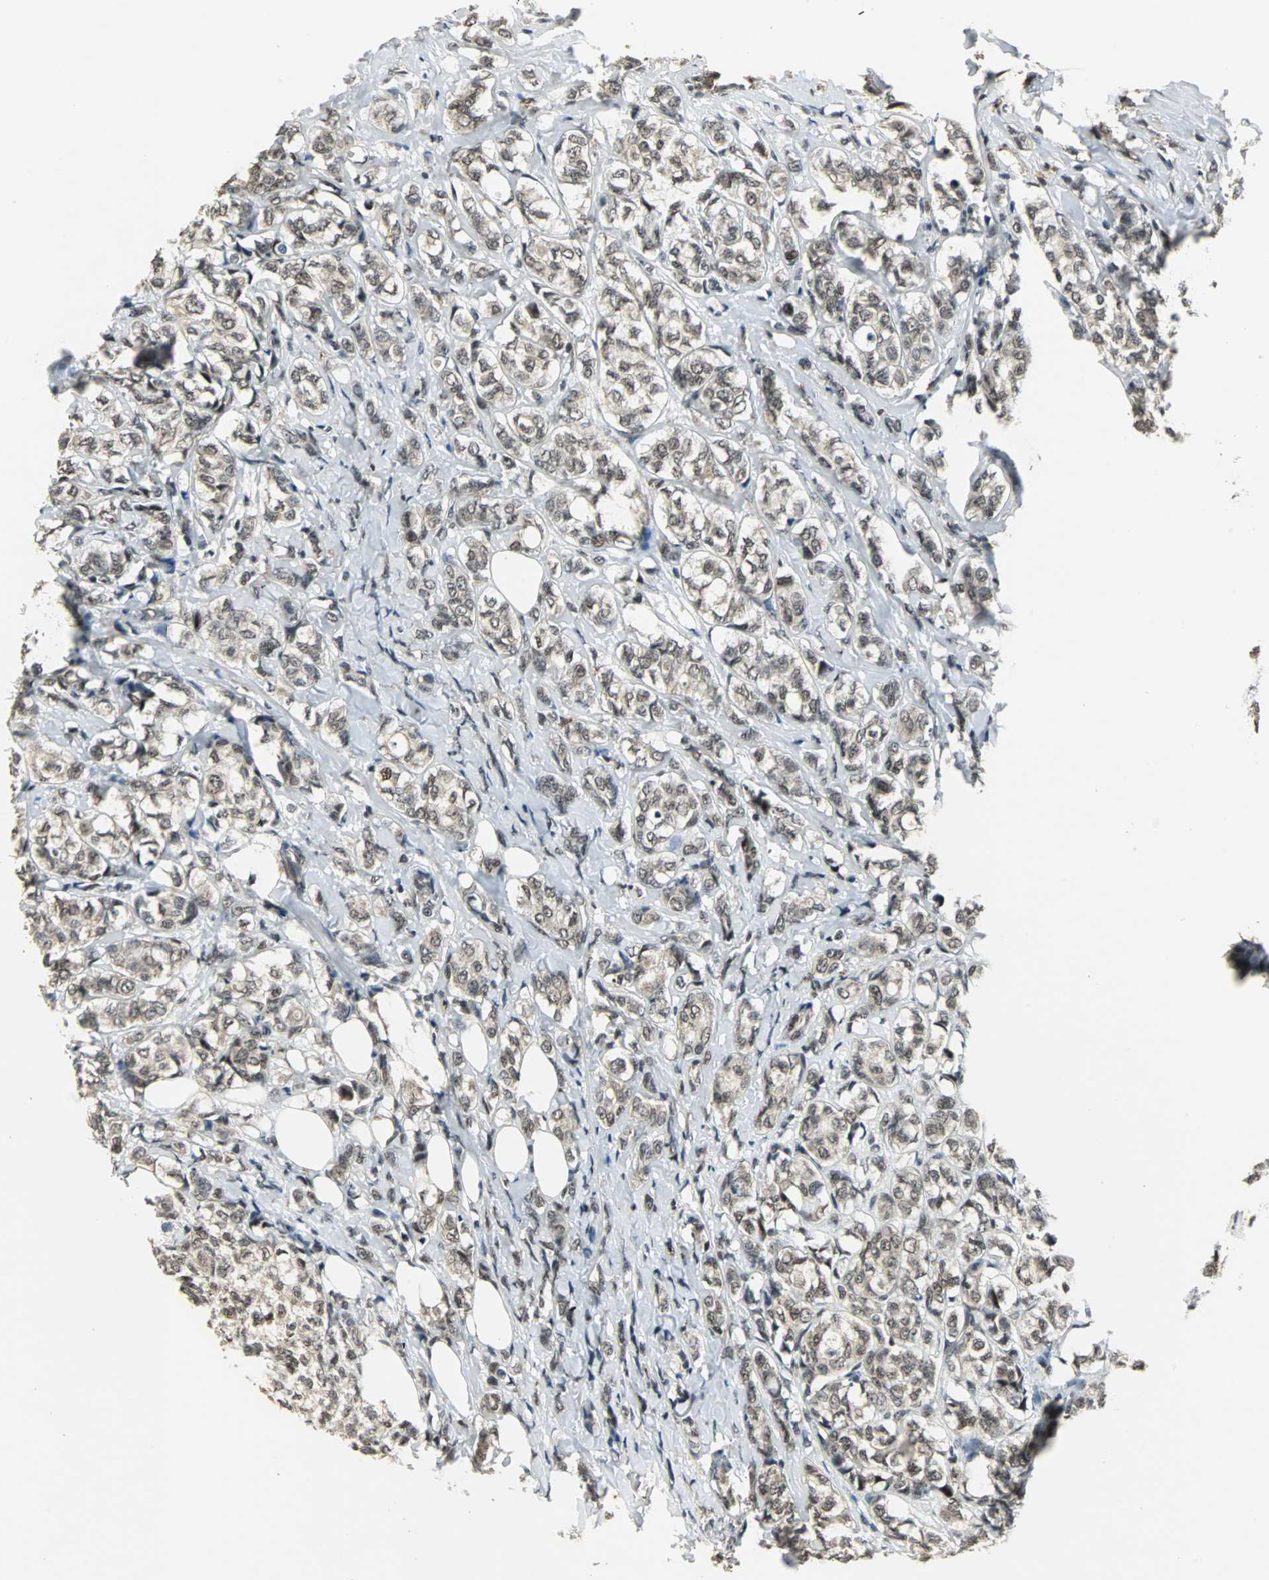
{"staining": {"intensity": "moderate", "quantity": ">75%", "location": "nuclear"}, "tissue": "breast cancer", "cell_type": "Tumor cells", "image_type": "cancer", "snomed": [{"axis": "morphology", "description": "Lobular carcinoma"}, {"axis": "topography", "description": "Breast"}], "caption": "Immunohistochemistry (IHC) micrograph of breast lobular carcinoma stained for a protein (brown), which displays medium levels of moderate nuclear staining in about >75% of tumor cells.", "gene": "MED4", "patient": {"sex": "female", "age": 60}}